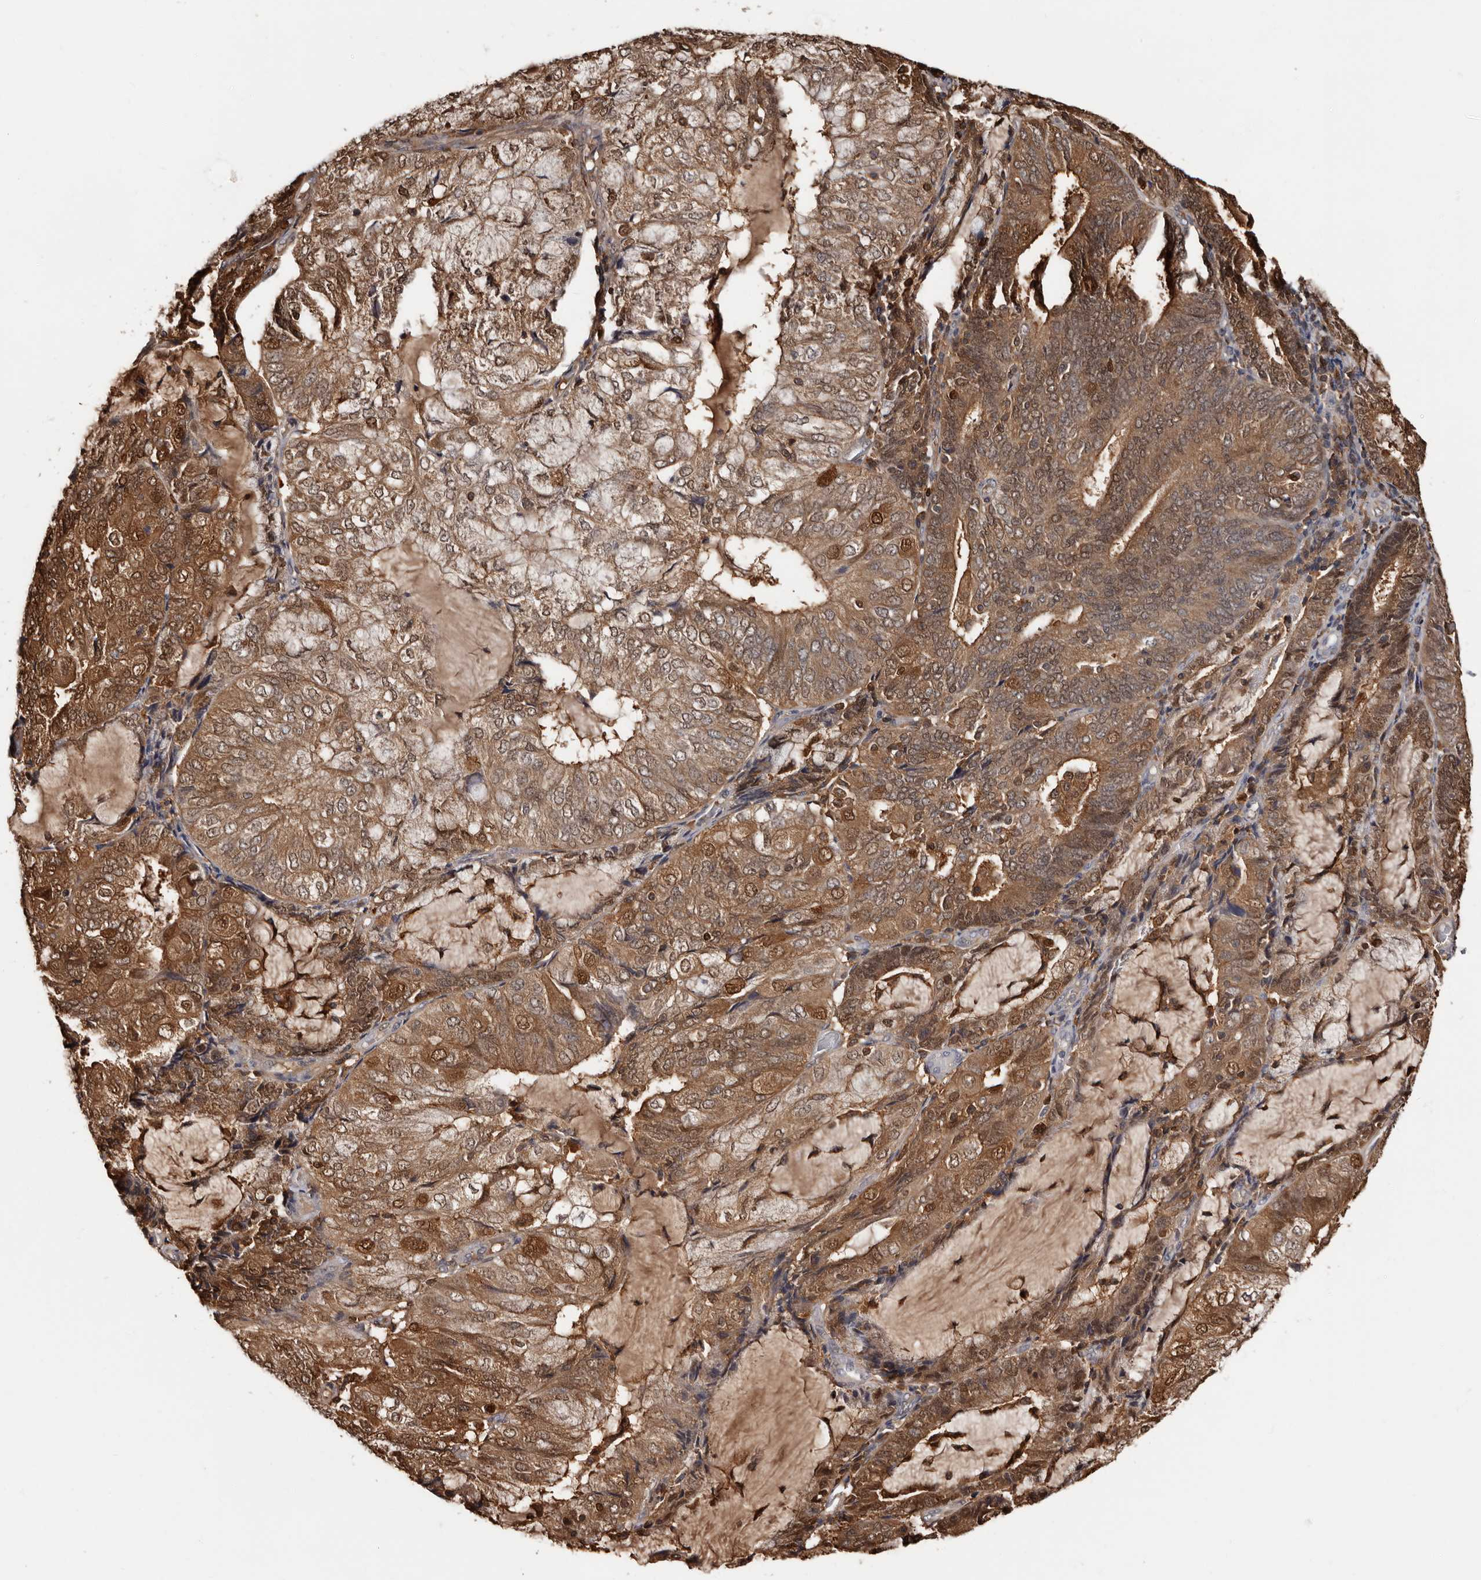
{"staining": {"intensity": "strong", "quantity": ">75%", "location": "cytoplasmic/membranous,nuclear"}, "tissue": "endometrial cancer", "cell_type": "Tumor cells", "image_type": "cancer", "snomed": [{"axis": "morphology", "description": "Adenocarcinoma, NOS"}, {"axis": "topography", "description": "Endometrium"}], "caption": "Brown immunohistochemical staining in human endometrial cancer (adenocarcinoma) reveals strong cytoplasmic/membranous and nuclear staining in about >75% of tumor cells.", "gene": "DNPH1", "patient": {"sex": "female", "age": 81}}